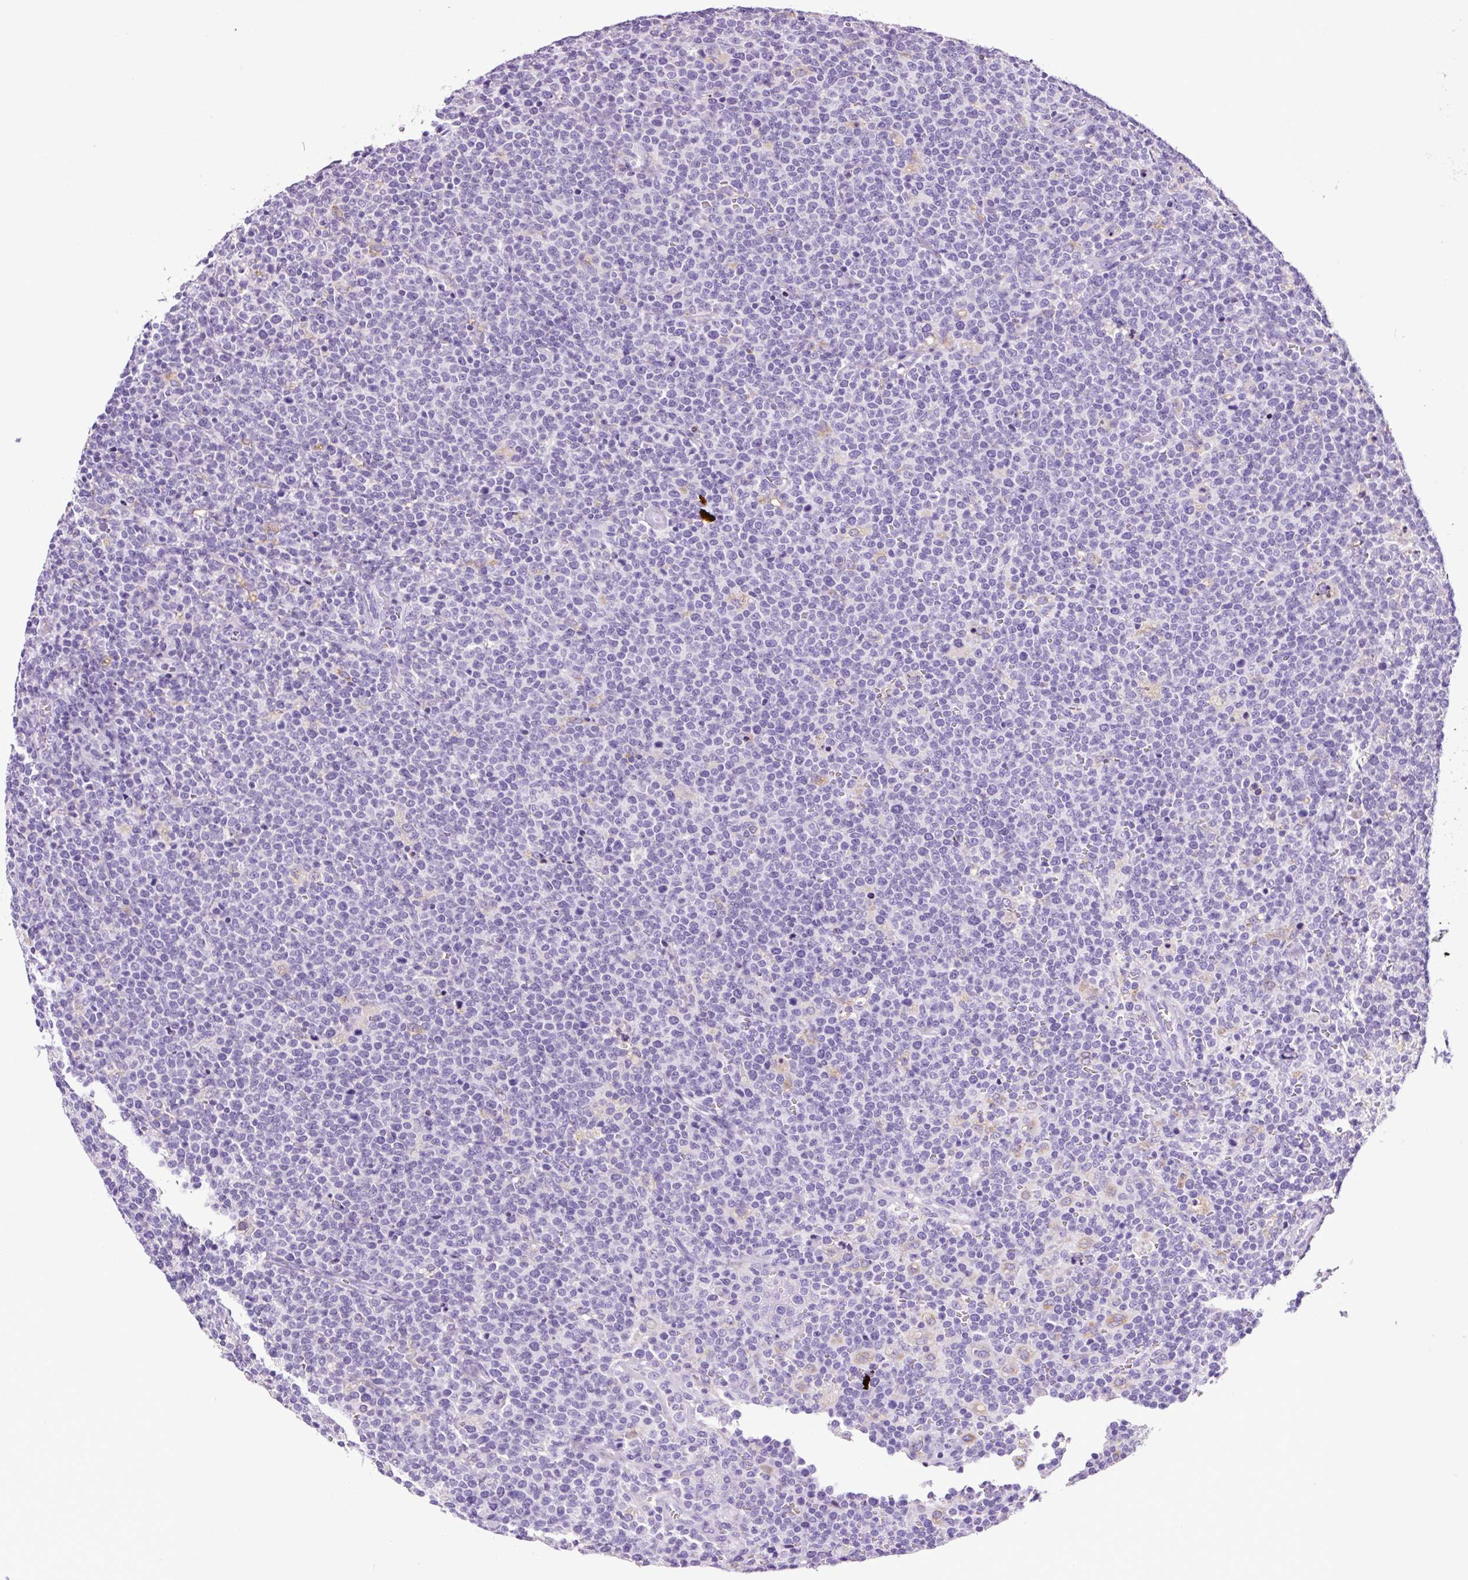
{"staining": {"intensity": "negative", "quantity": "none", "location": "none"}, "tissue": "lymphoma", "cell_type": "Tumor cells", "image_type": "cancer", "snomed": [{"axis": "morphology", "description": "Malignant lymphoma, non-Hodgkin's type, High grade"}, {"axis": "topography", "description": "Lymph node"}], "caption": "The image demonstrates no staining of tumor cells in lymphoma.", "gene": "FBXL7", "patient": {"sex": "male", "age": 61}}